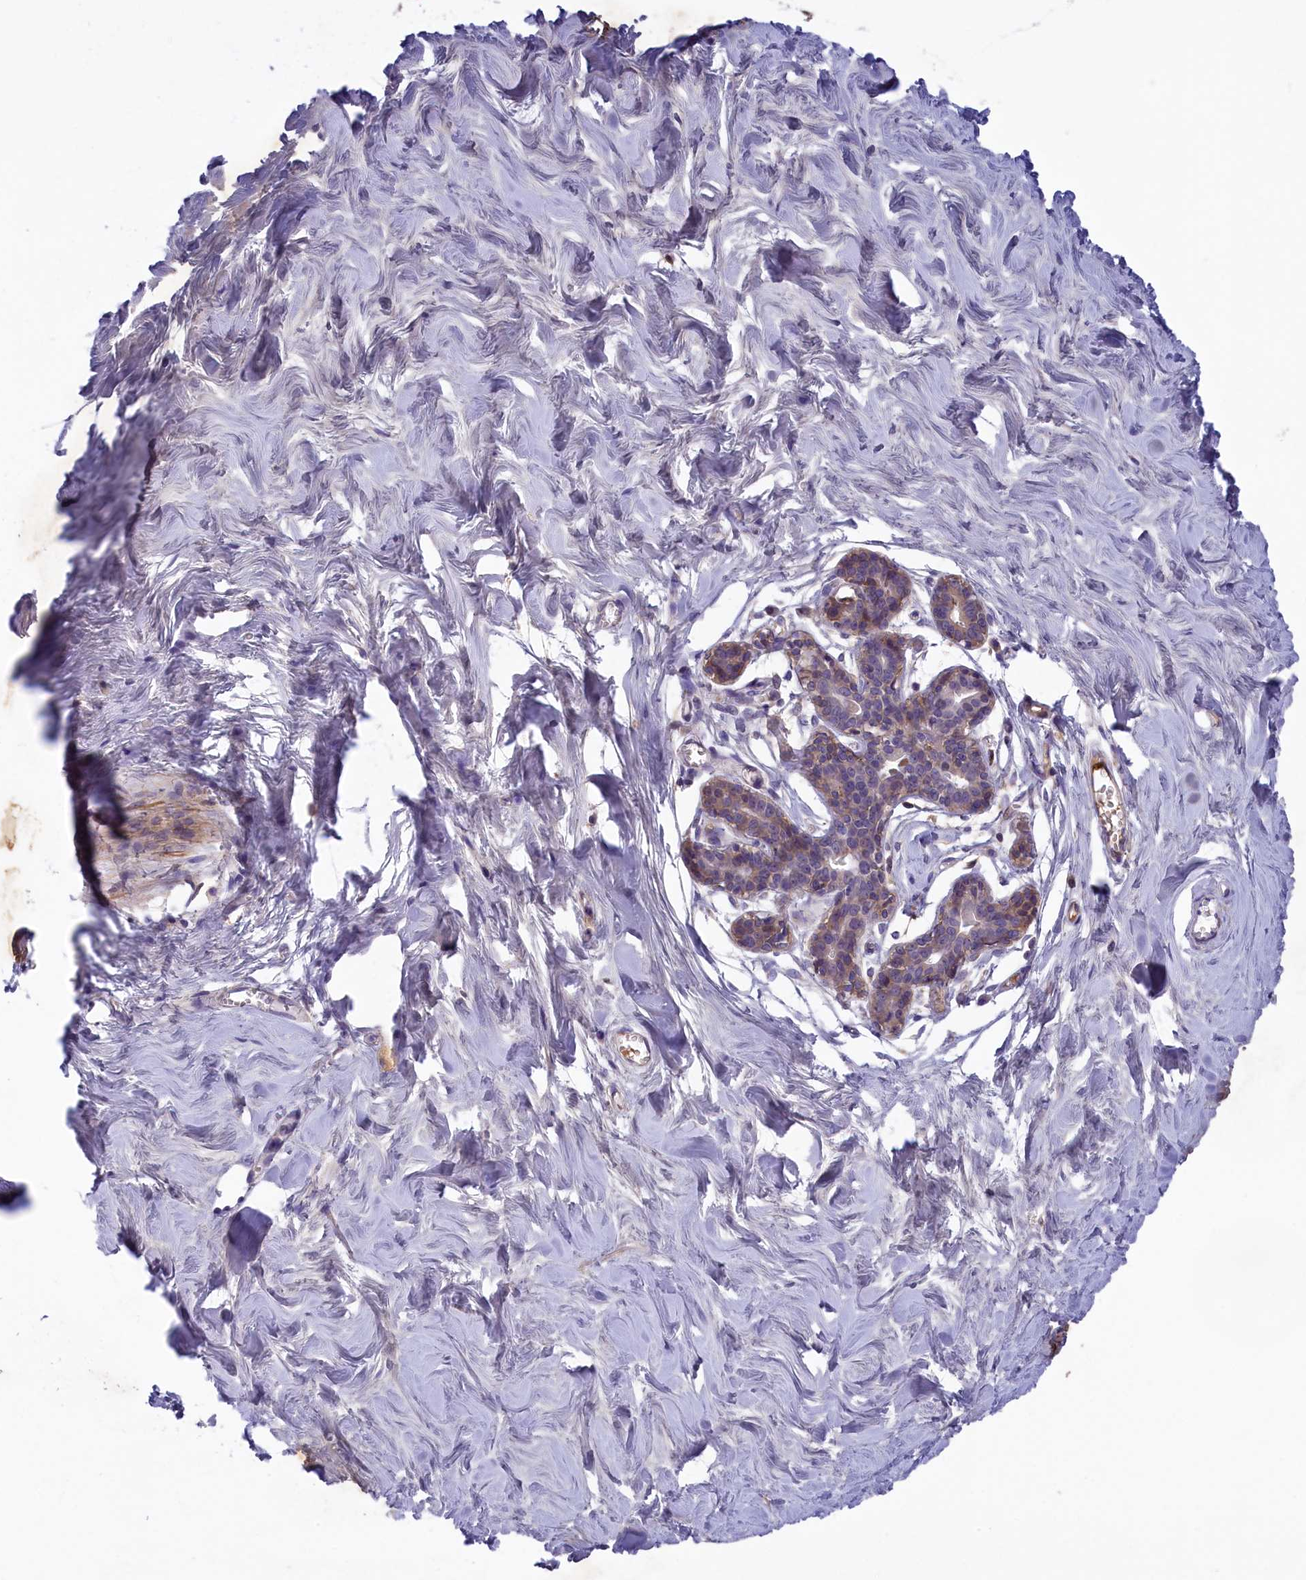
{"staining": {"intensity": "negative", "quantity": "none", "location": "none"}, "tissue": "breast", "cell_type": "Adipocytes", "image_type": "normal", "snomed": [{"axis": "morphology", "description": "Normal tissue, NOS"}, {"axis": "topography", "description": "Breast"}], "caption": "Adipocytes show no significant positivity in normal breast.", "gene": "STYX", "patient": {"sex": "female", "age": 27}}